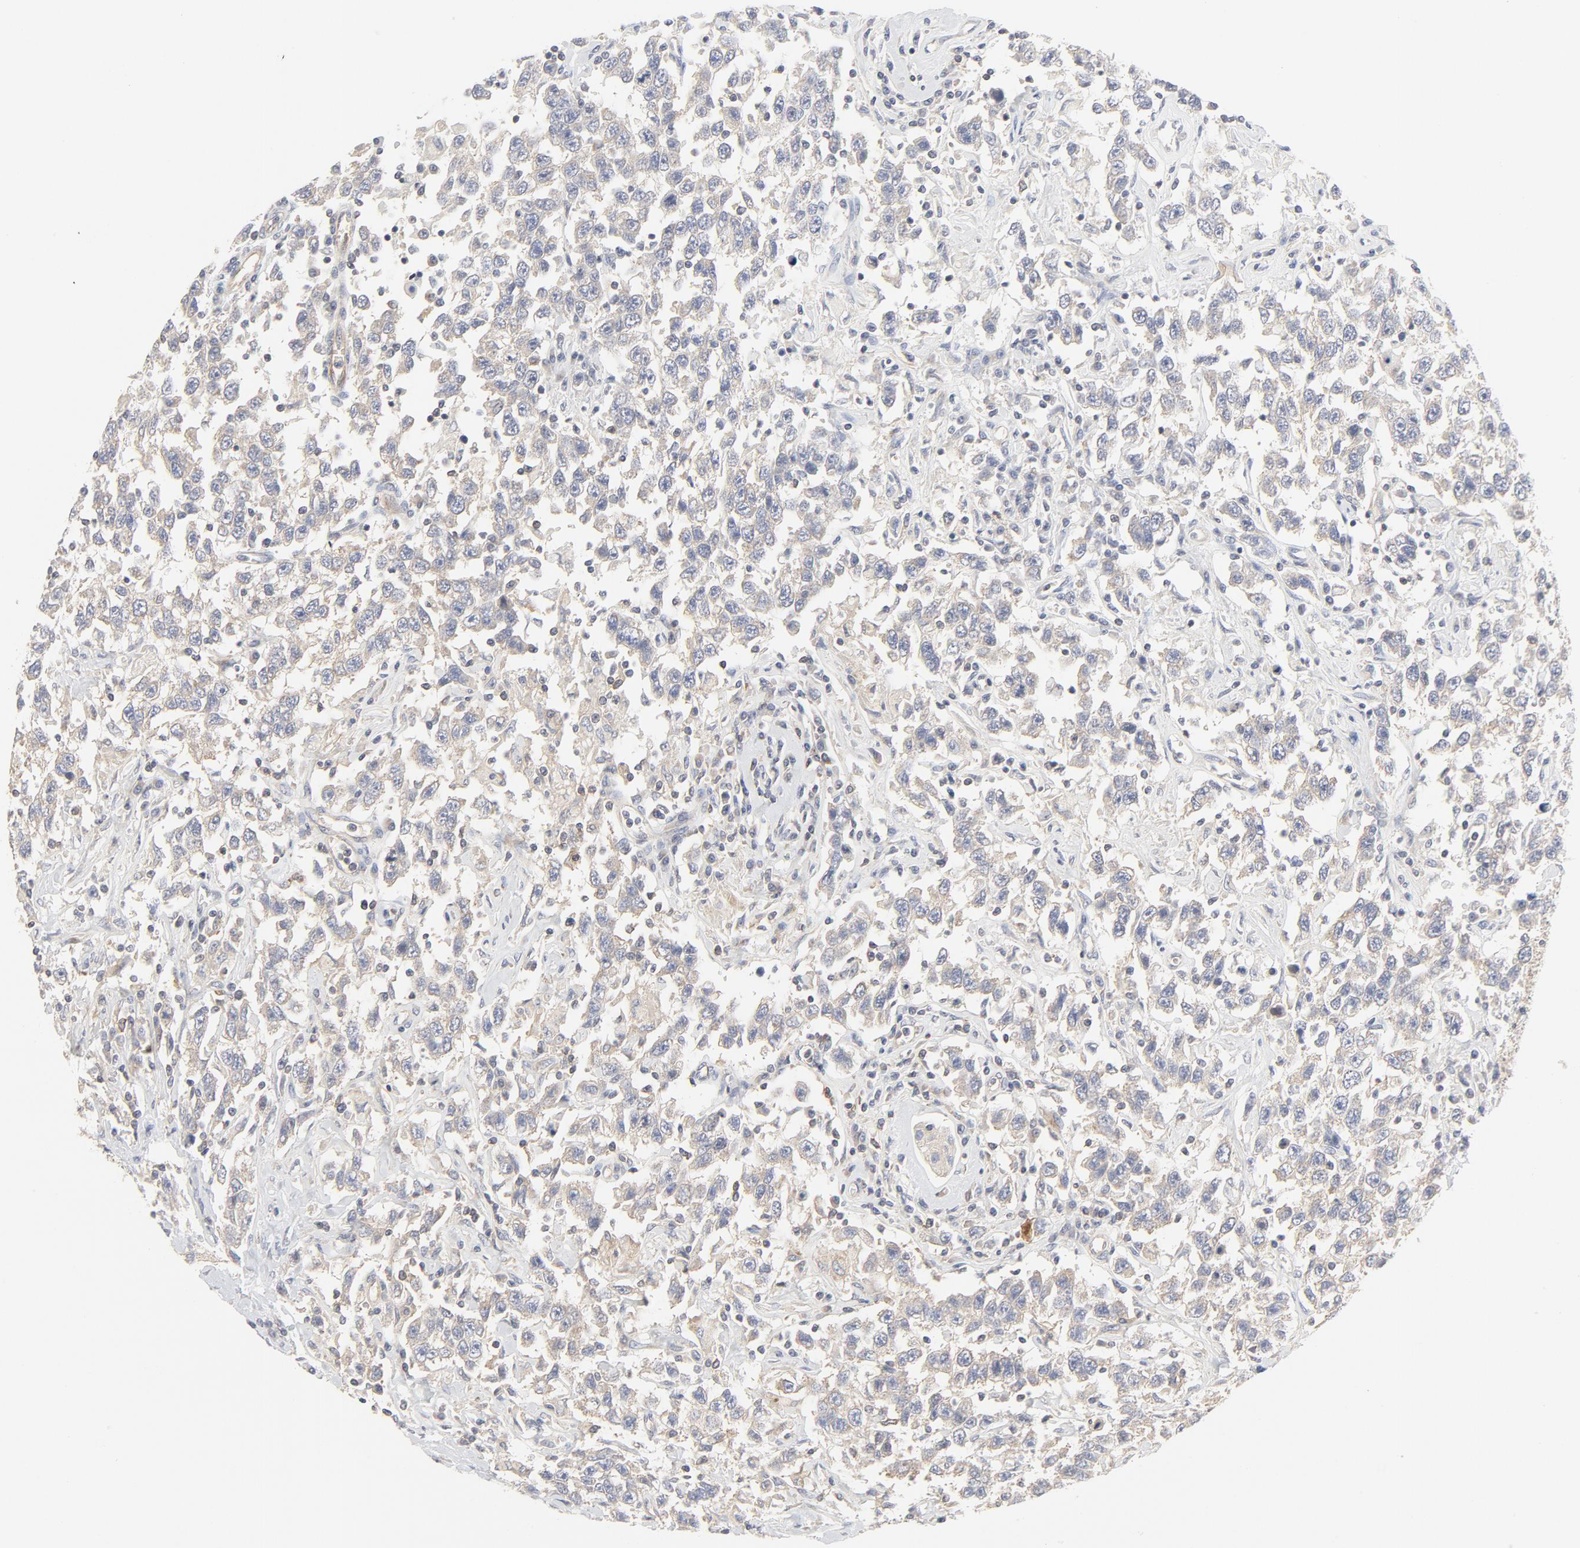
{"staining": {"intensity": "moderate", "quantity": ">75%", "location": "cytoplasmic/membranous"}, "tissue": "testis cancer", "cell_type": "Tumor cells", "image_type": "cancer", "snomed": [{"axis": "morphology", "description": "Seminoma, NOS"}, {"axis": "topography", "description": "Testis"}], "caption": "The histopathology image reveals immunohistochemical staining of testis seminoma. There is moderate cytoplasmic/membranous expression is identified in about >75% of tumor cells. (DAB (3,3'-diaminobenzidine) IHC with brightfield microscopy, high magnification).", "gene": "RABEP1", "patient": {"sex": "male", "age": 41}}